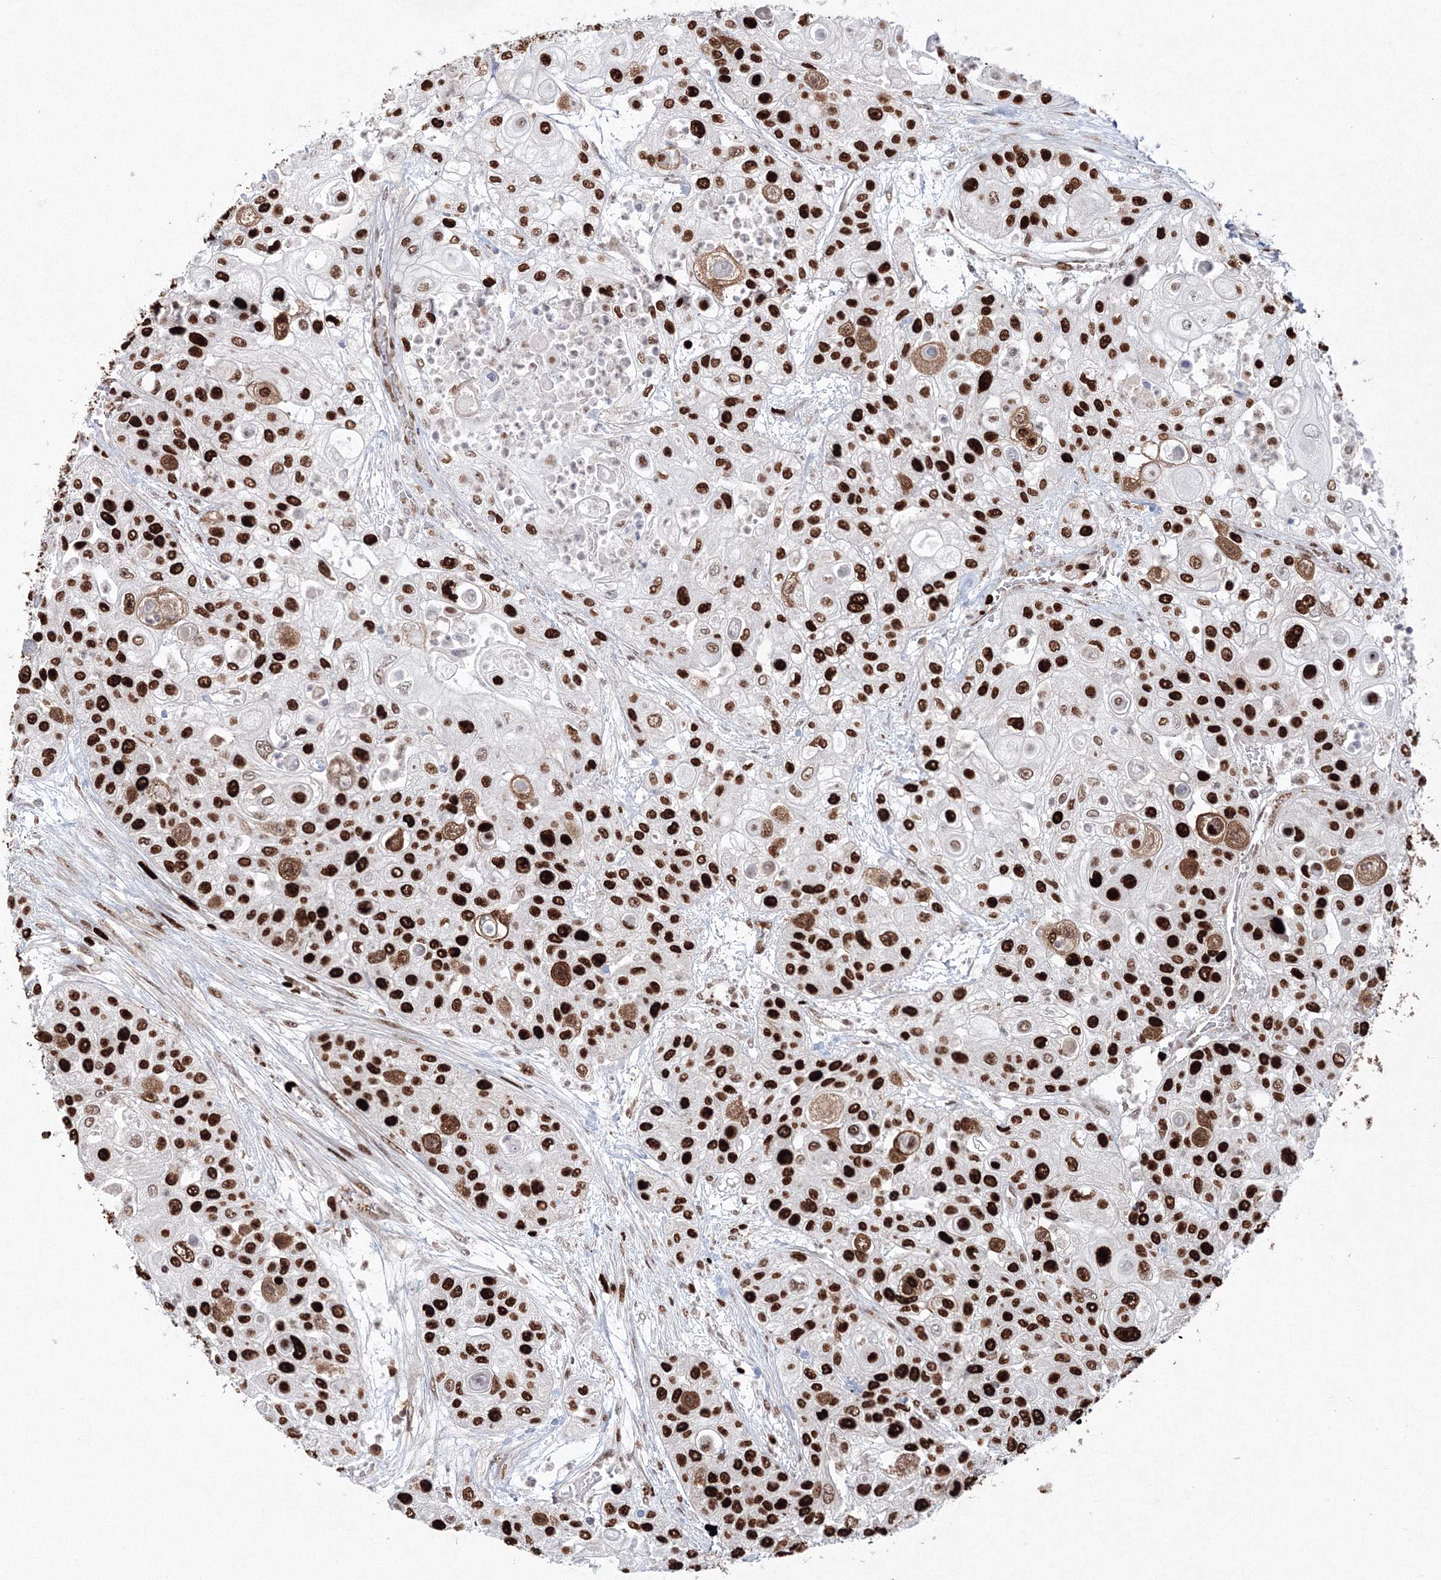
{"staining": {"intensity": "strong", "quantity": ">75%", "location": "nuclear"}, "tissue": "urothelial cancer", "cell_type": "Tumor cells", "image_type": "cancer", "snomed": [{"axis": "morphology", "description": "Urothelial carcinoma, High grade"}, {"axis": "topography", "description": "Urinary bladder"}], "caption": "Urothelial cancer stained with DAB immunohistochemistry displays high levels of strong nuclear positivity in approximately >75% of tumor cells. Nuclei are stained in blue.", "gene": "LIG1", "patient": {"sex": "female", "age": 79}}